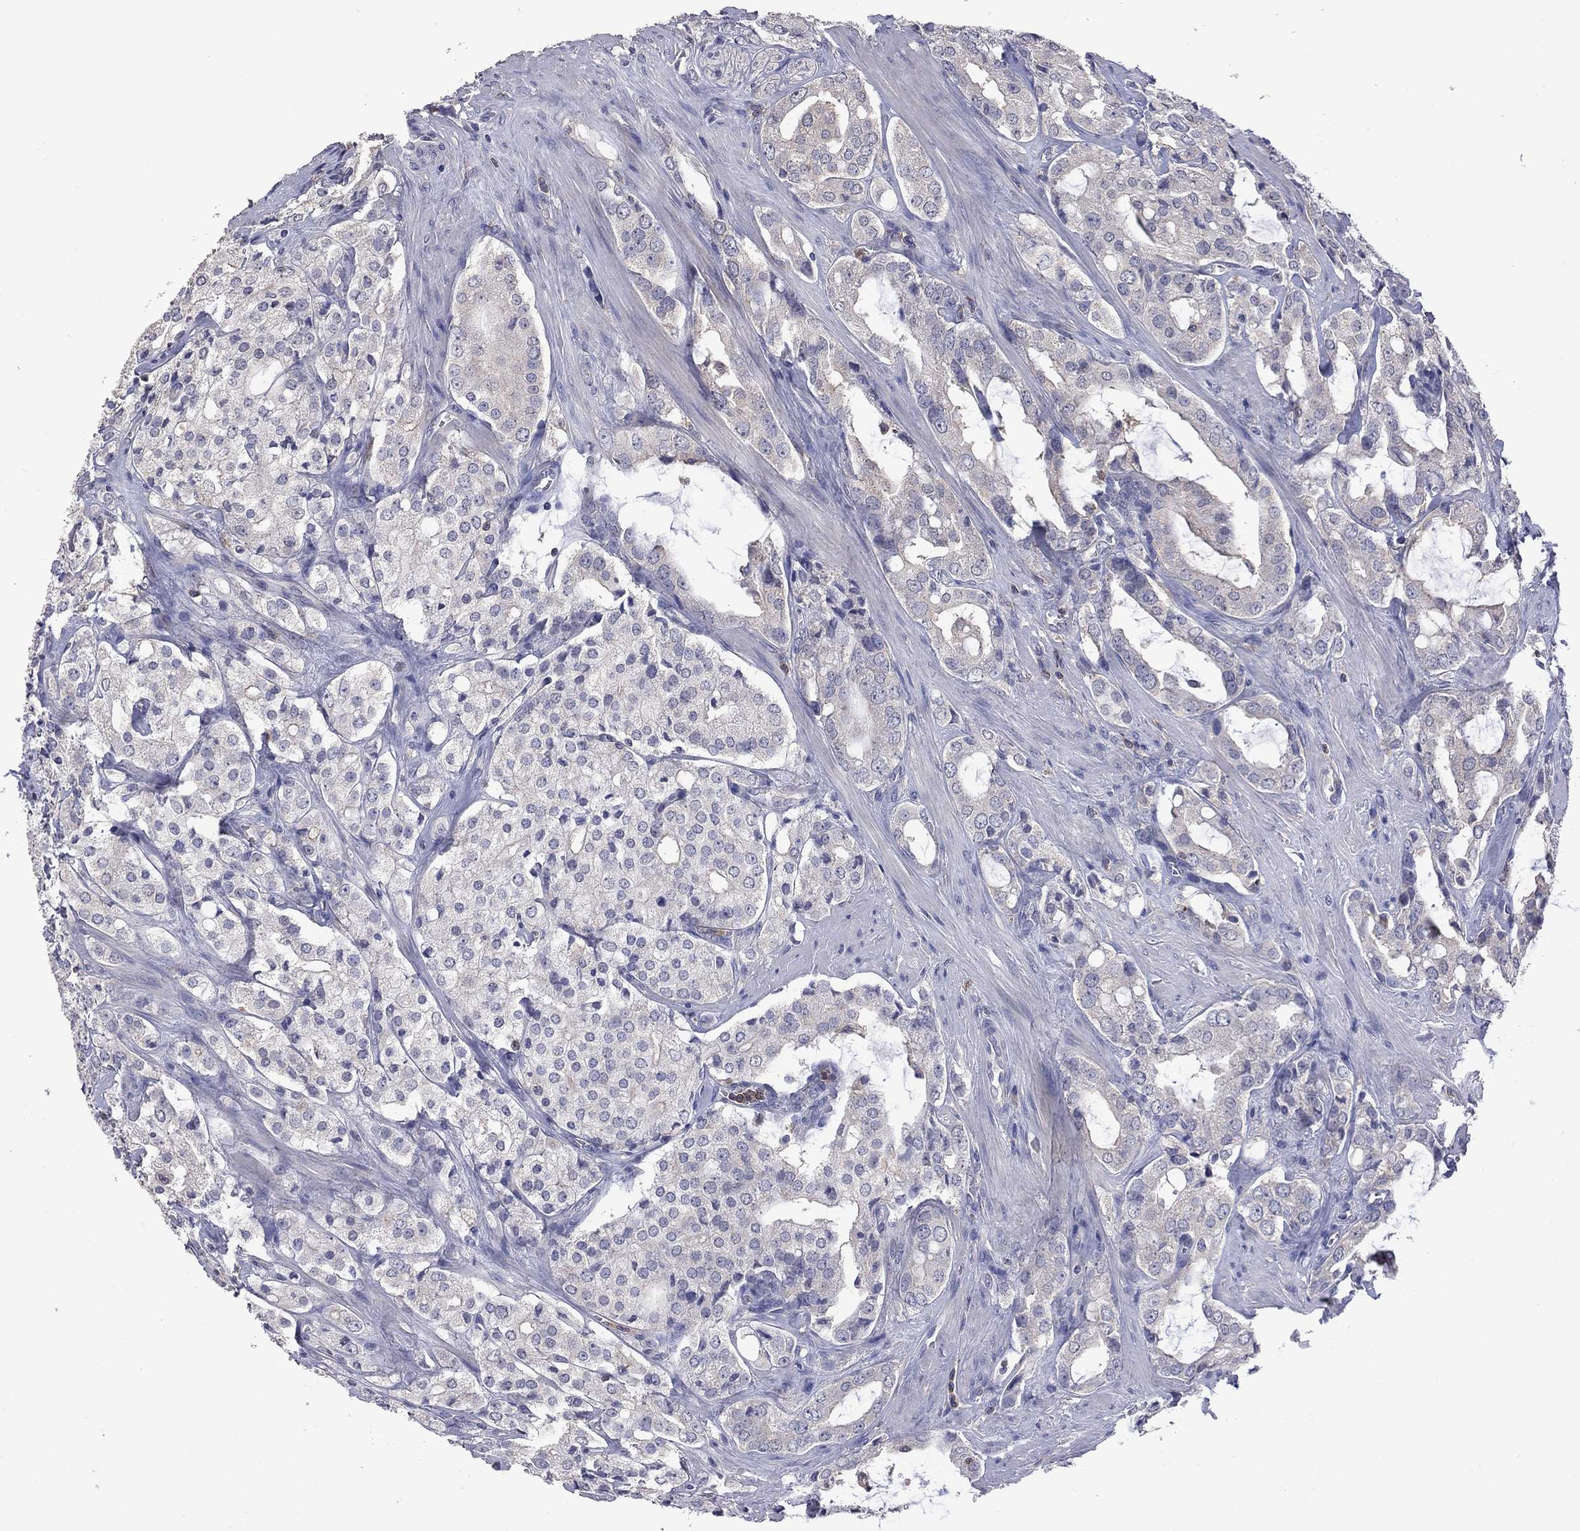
{"staining": {"intensity": "negative", "quantity": "none", "location": "none"}, "tissue": "prostate cancer", "cell_type": "Tumor cells", "image_type": "cancer", "snomed": [{"axis": "morphology", "description": "Adenocarcinoma, NOS"}, {"axis": "topography", "description": "Prostate"}], "caption": "Tumor cells show no significant protein expression in adenocarcinoma (prostate).", "gene": "IPCEF1", "patient": {"sex": "male", "age": 66}}